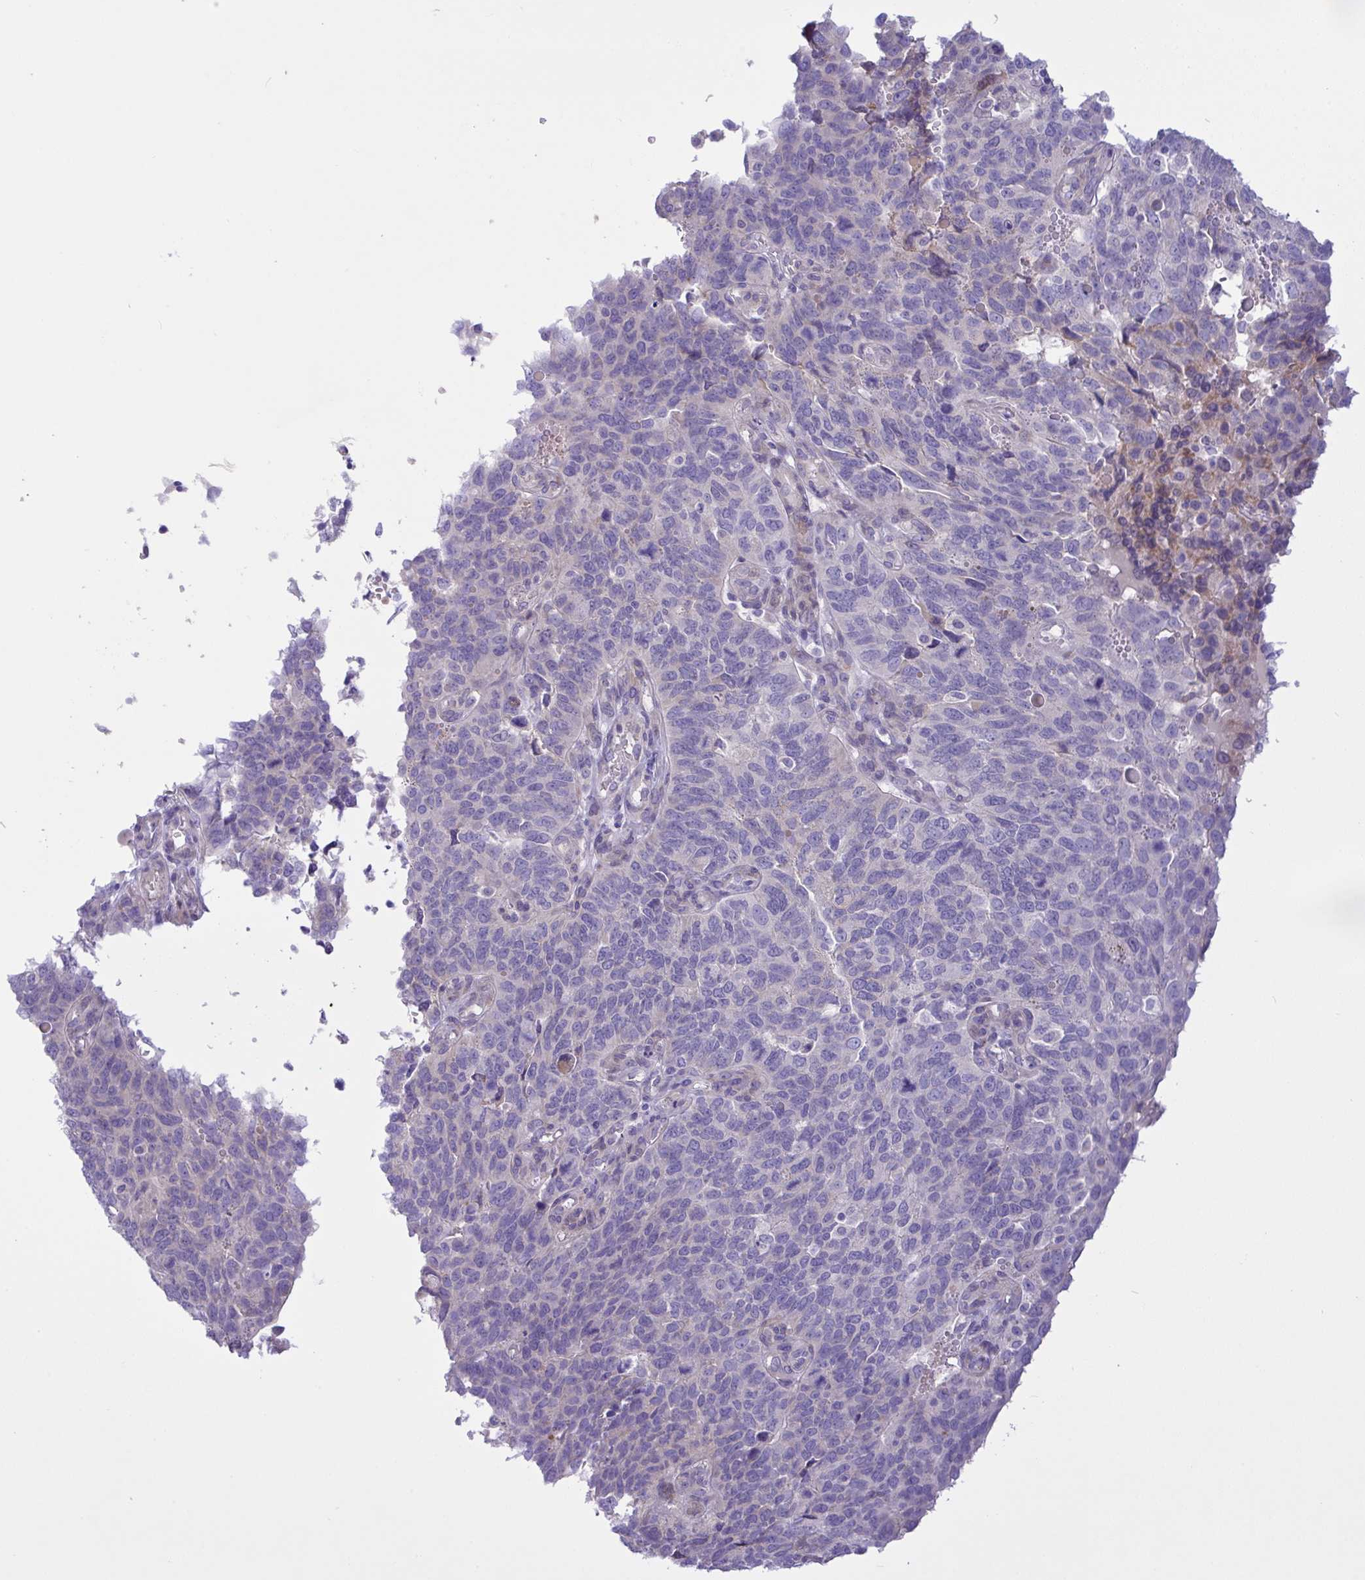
{"staining": {"intensity": "negative", "quantity": "none", "location": "none"}, "tissue": "endometrial cancer", "cell_type": "Tumor cells", "image_type": "cancer", "snomed": [{"axis": "morphology", "description": "Adenocarcinoma, NOS"}, {"axis": "topography", "description": "Endometrium"}], "caption": "Immunohistochemical staining of human endometrial adenocarcinoma demonstrates no significant expression in tumor cells. (Brightfield microscopy of DAB IHC at high magnification).", "gene": "FAM86B1", "patient": {"sex": "female", "age": 66}}